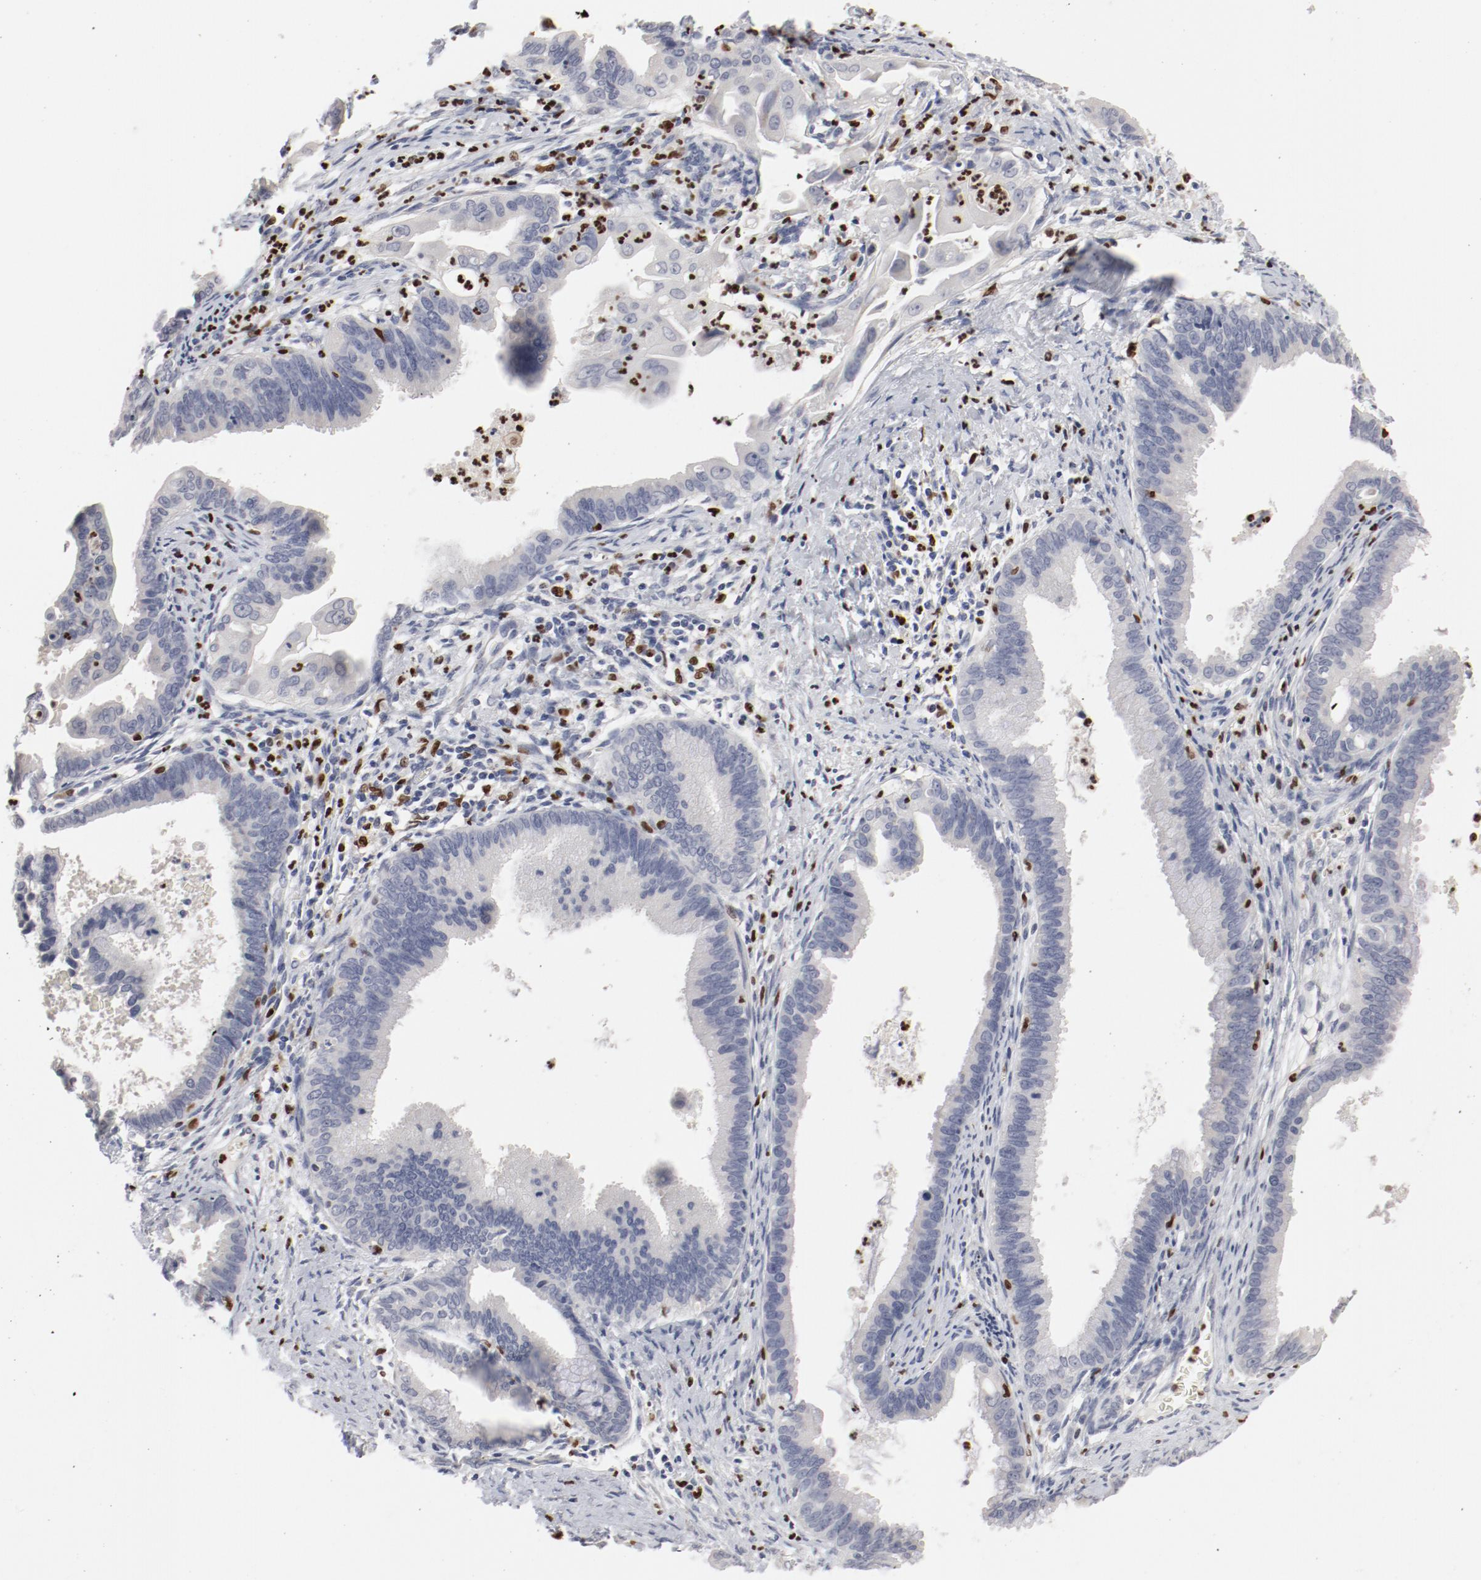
{"staining": {"intensity": "negative", "quantity": "none", "location": "none"}, "tissue": "cervical cancer", "cell_type": "Tumor cells", "image_type": "cancer", "snomed": [{"axis": "morphology", "description": "Adenocarcinoma, NOS"}, {"axis": "topography", "description": "Cervix"}], "caption": "Cervical cancer stained for a protein using immunohistochemistry reveals no staining tumor cells.", "gene": "SPI1", "patient": {"sex": "female", "age": 47}}